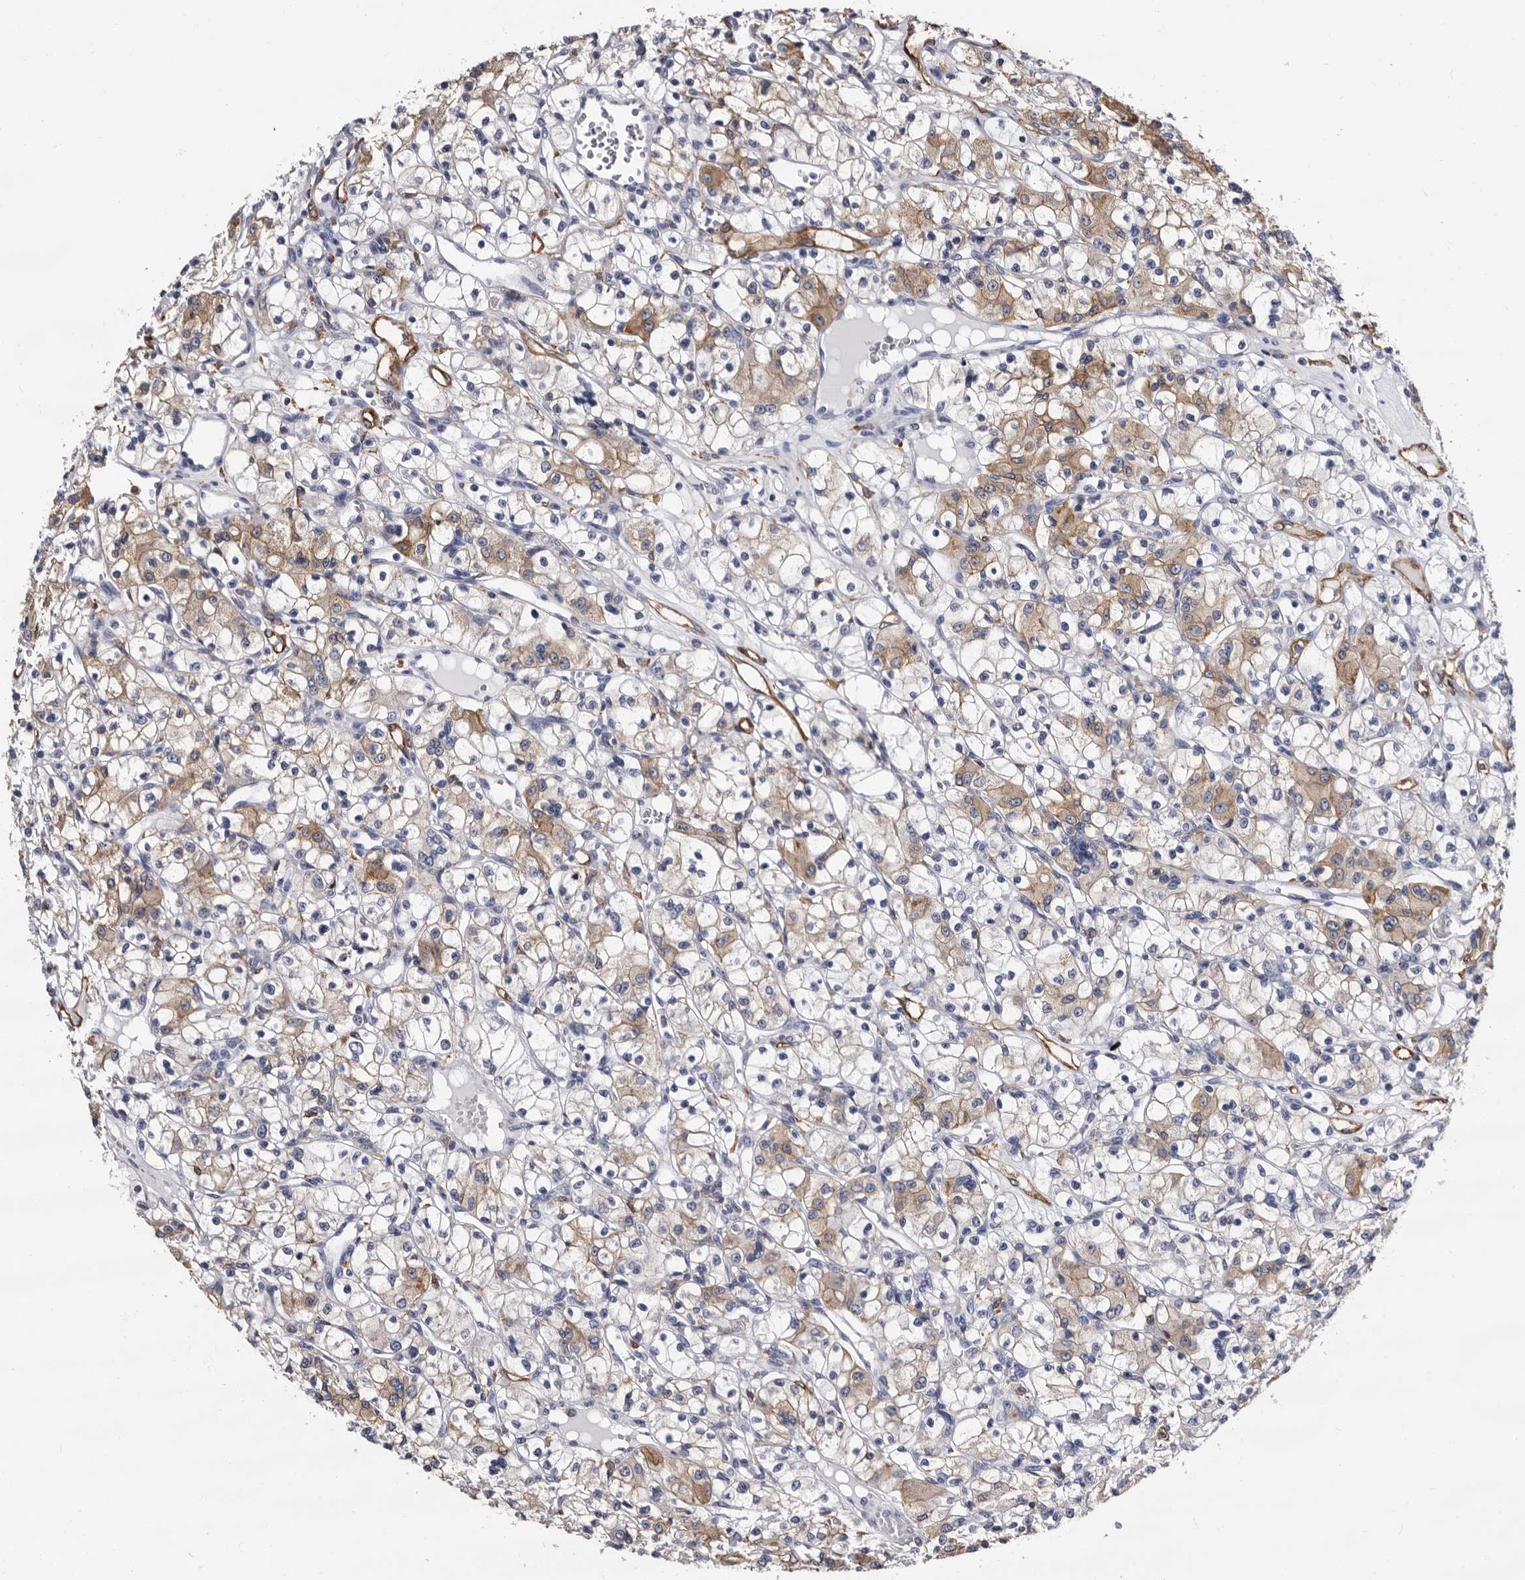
{"staining": {"intensity": "moderate", "quantity": "25%-75%", "location": "cytoplasmic/membranous"}, "tissue": "renal cancer", "cell_type": "Tumor cells", "image_type": "cancer", "snomed": [{"axis": "morphology", "description": "Adenocarcinoma, NOS"}, {"axis": "topography", "description": "Kidney"}], "caption": "Tumor cells reveal medium levels of moderate cytoplasmic/membranous positivity in about 25%-75% of cells in renal cancer. The staining was performed using DAB (3,3'-diaminobenzidine) to visualize the protein expression in brown, while the nuclei were stained in blue with hematoxylin (Magnification: 20x).", "gene": "EPB41L3", "patient": {"sex": "female", "age": 59}}